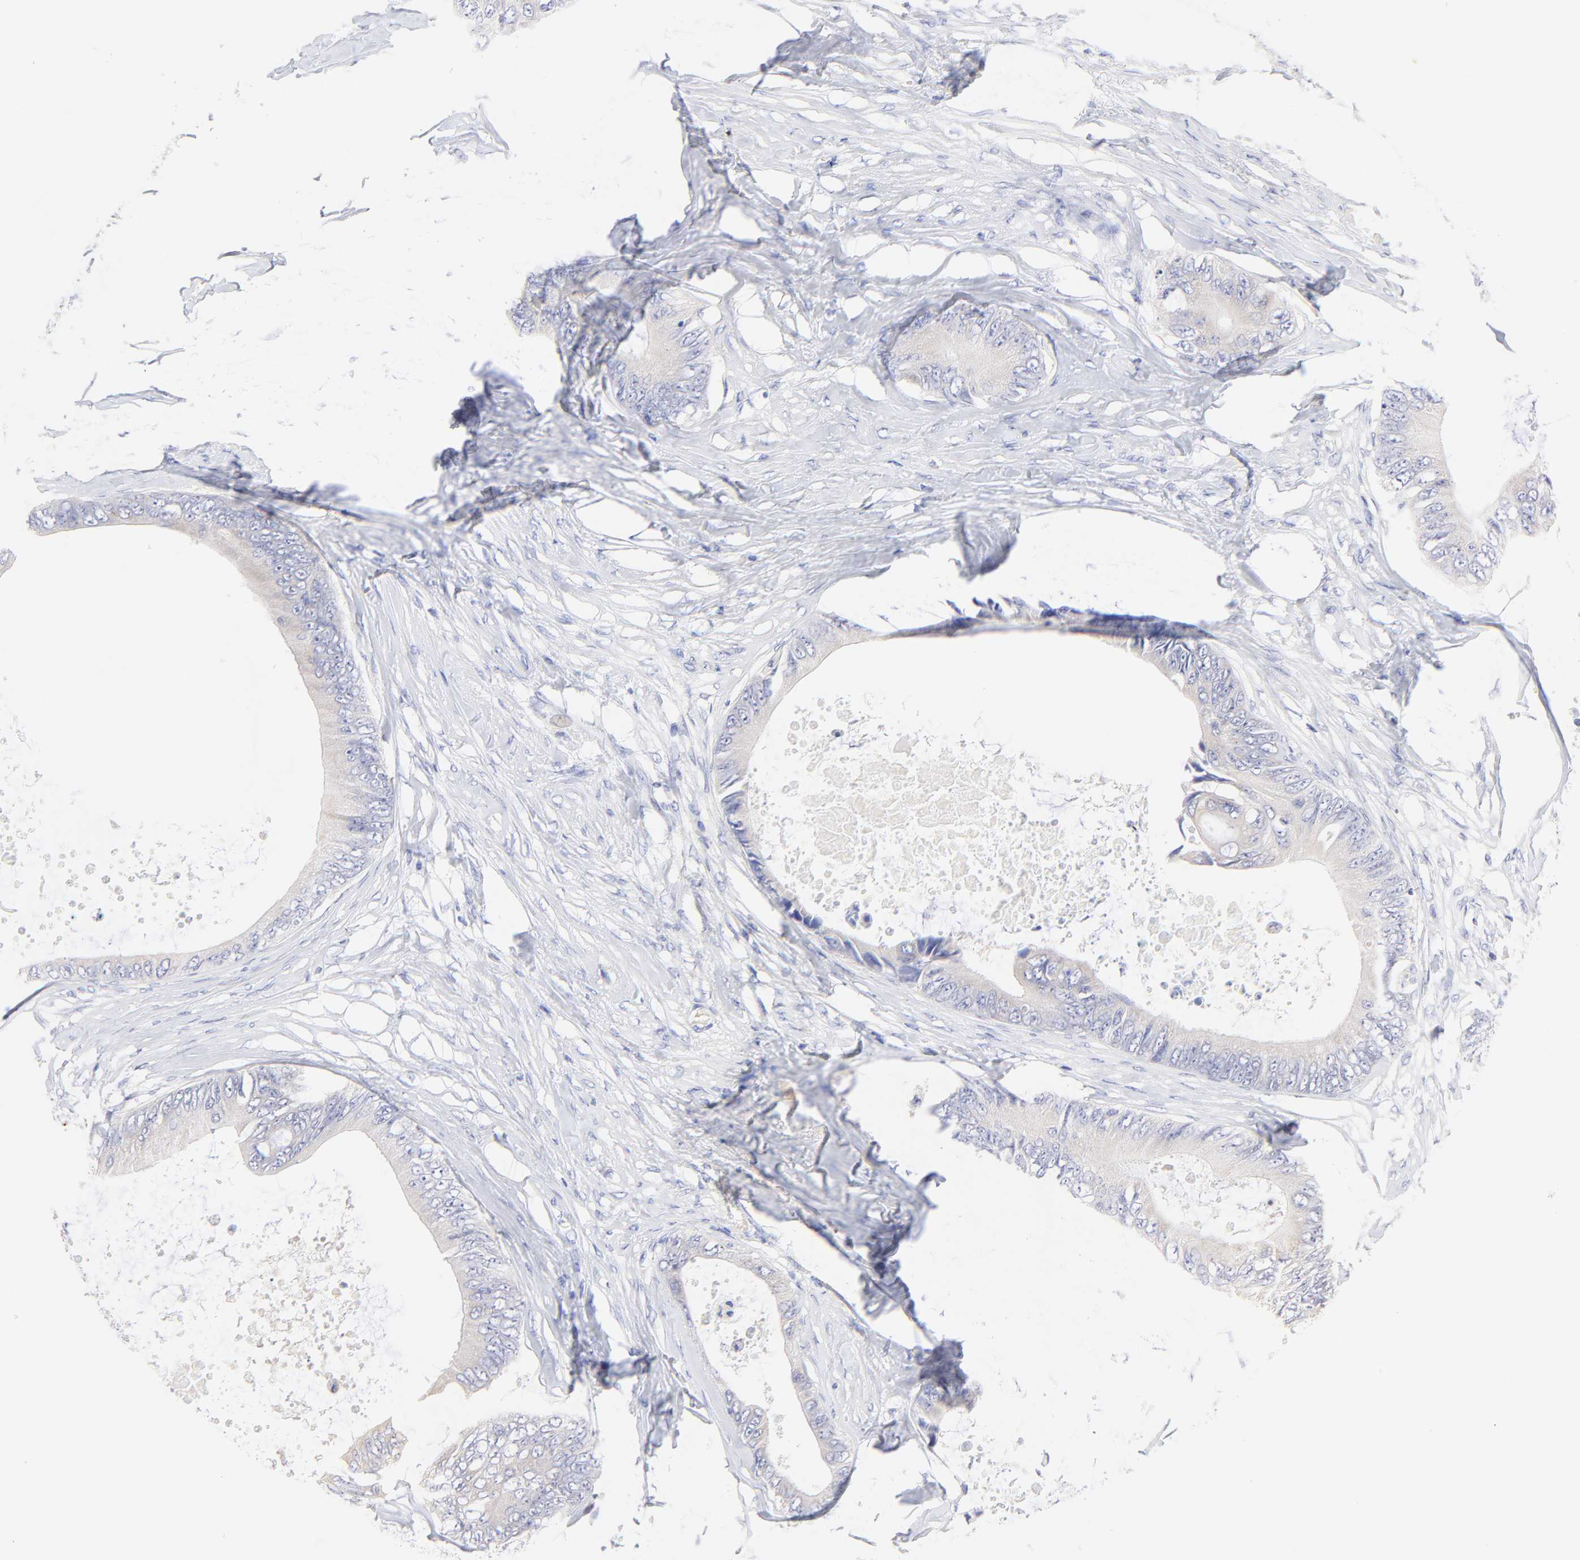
{"staining": {"intensity": "weak", "quantity": "25%-75%", "location": "cytoplasmic/membranous"}, "tissue": "colorectal cancer", "cell_type": "Tumor cells", "image_type": "cancer", "snomed": [{"axis": "morphology", "description": "Normal tissue, NOS"}, {"axis": "morphology", "description": "Adenocarcinoma, NOS"}, {"axis": "topography", "description": "Rectum"}, {"axis": "topography", "description": "Peripheral nerve tissue"}], "caption": "Protein staining of colorectal cancer tissue exhibits weak cytoplasmic/membranous expression in approximately 25%-75% of tumor cells. Nuclei are stained in blue.", "gene": "EBP", "patient": {"sex": "female", "age": 77}}